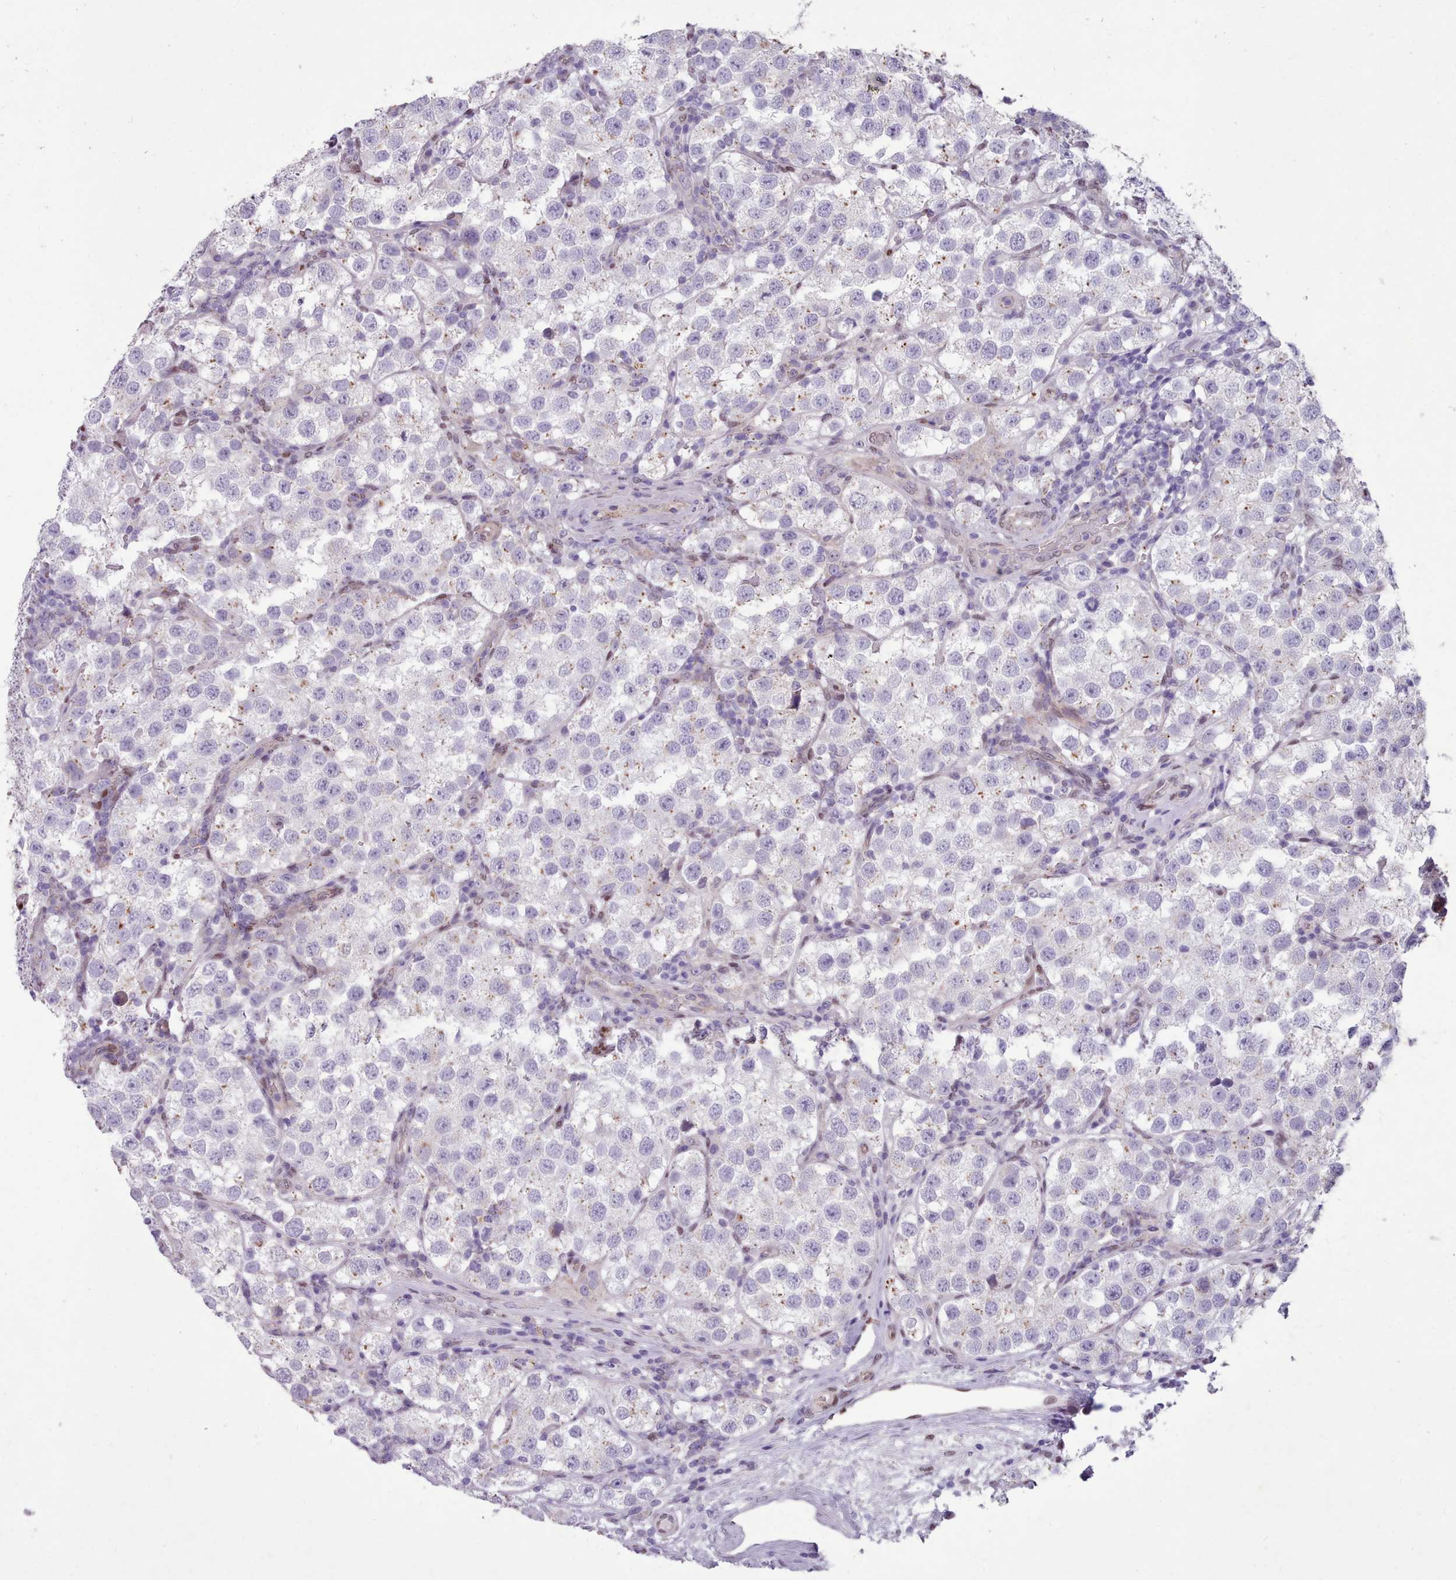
{"staining": {"intensity": "weak", "quantity": "<25%", "location": "cytoplasmic/membranous"}, "tissue": "testis cancer", "cell_type": "Tumor cells", "image_type": "cancer", "snomed": [{"axis": "morphology", "description": "Seminoma, NOS"}, {"axis": "topography", "description": "Testis"}], "caption": "Immunohistochemical staining of testis cancer (seminoma) demonstrates no significant expression in tumor cells. (DAB (3,3'-diaminobenzidine) immunohistochemistry (IHC), high magnification).", "gene": "KCNT2", "patient": {"sex": "male", "age": 37}}